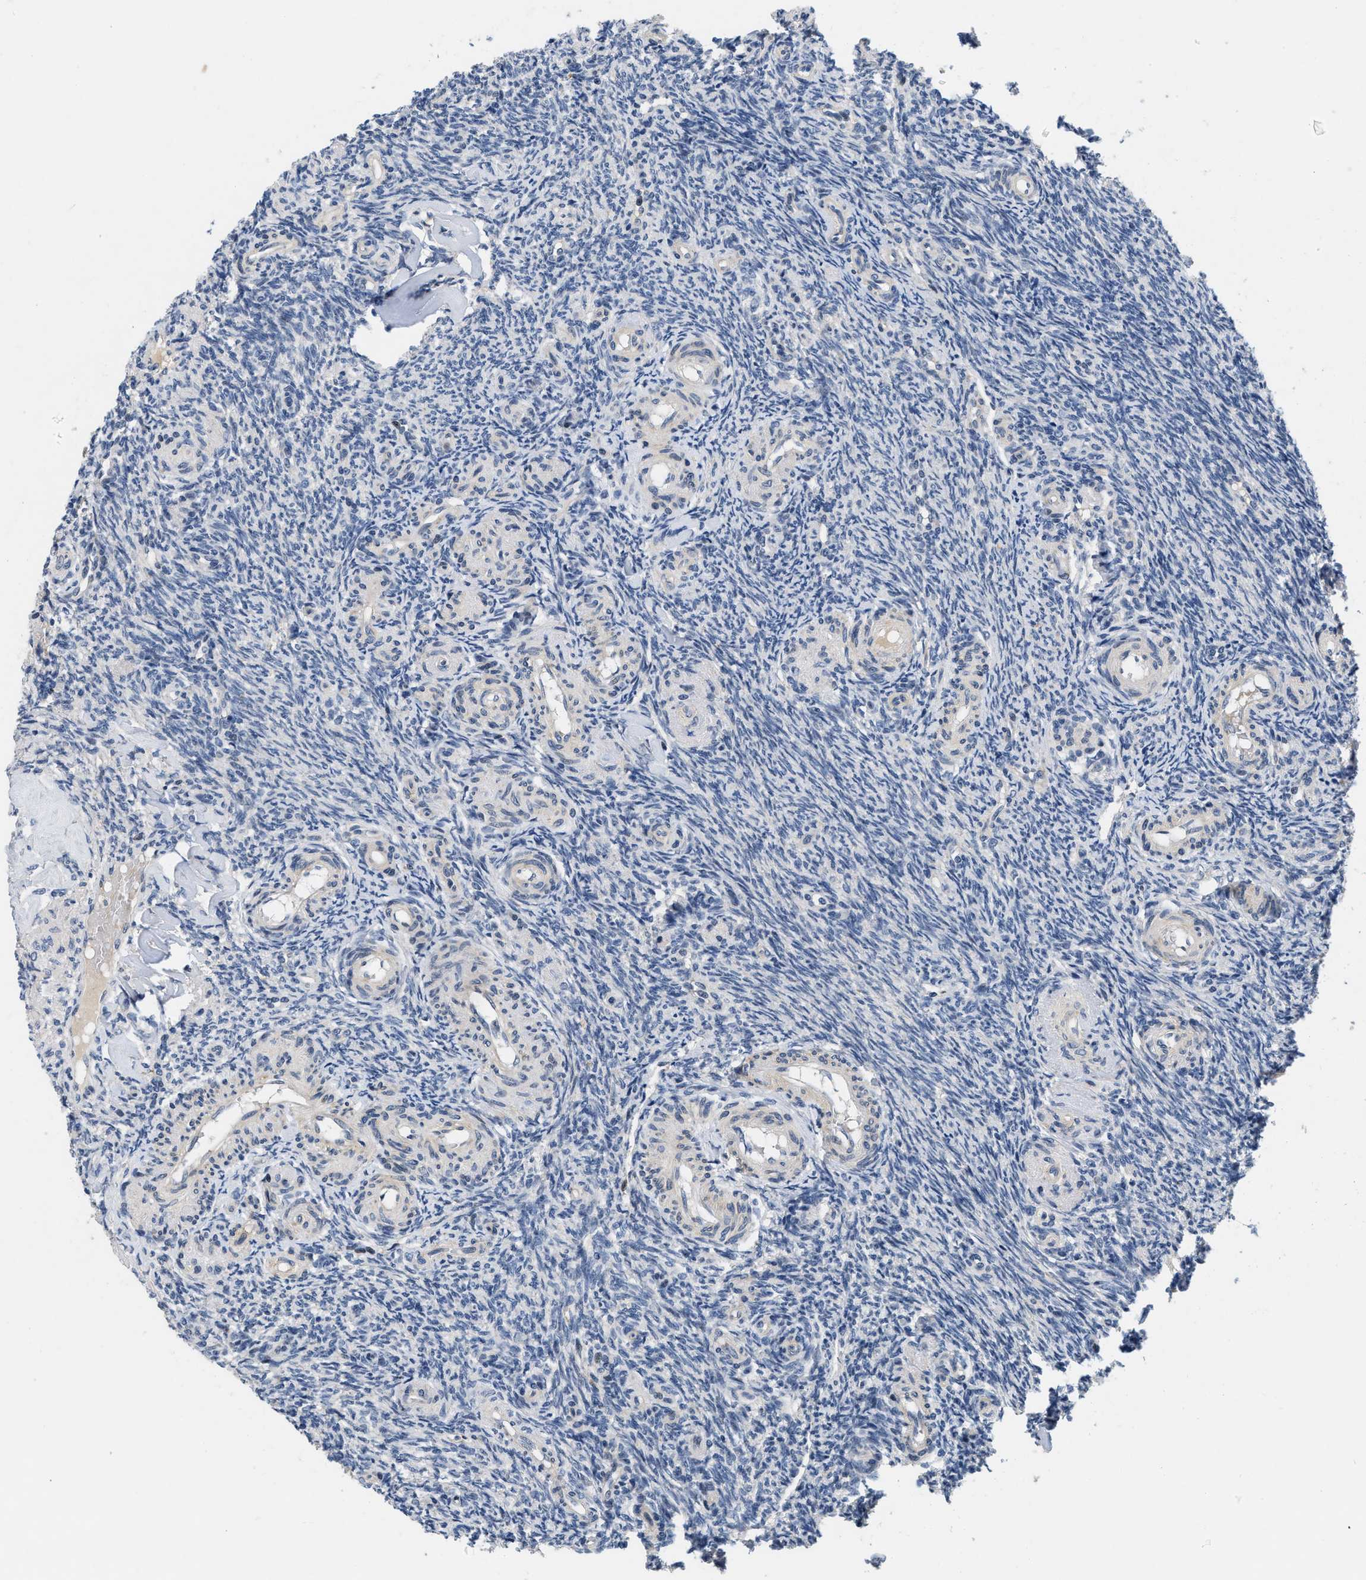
{"staining": {"intensity": "negative", "quantity": "none", "location": "none"}, "tissue": "ovary", "cell_type": "Follicle cells", "image_type": "normal", "snomed": [{"axis": "morphology", "description": "Normal tissue, NOS"}, {"axis": "topography", "description": "Ovary"}], "caption": "Immunohistochemistry image of normal ovary: human ovary stained with DAB displays no significant protein staining in follicle cells. (DAB (3,3'-diaminobenzidine) immunohistochemistry, high magnification).", "gene": "VIP", "patient": {"sex": "female", "age": 41}}